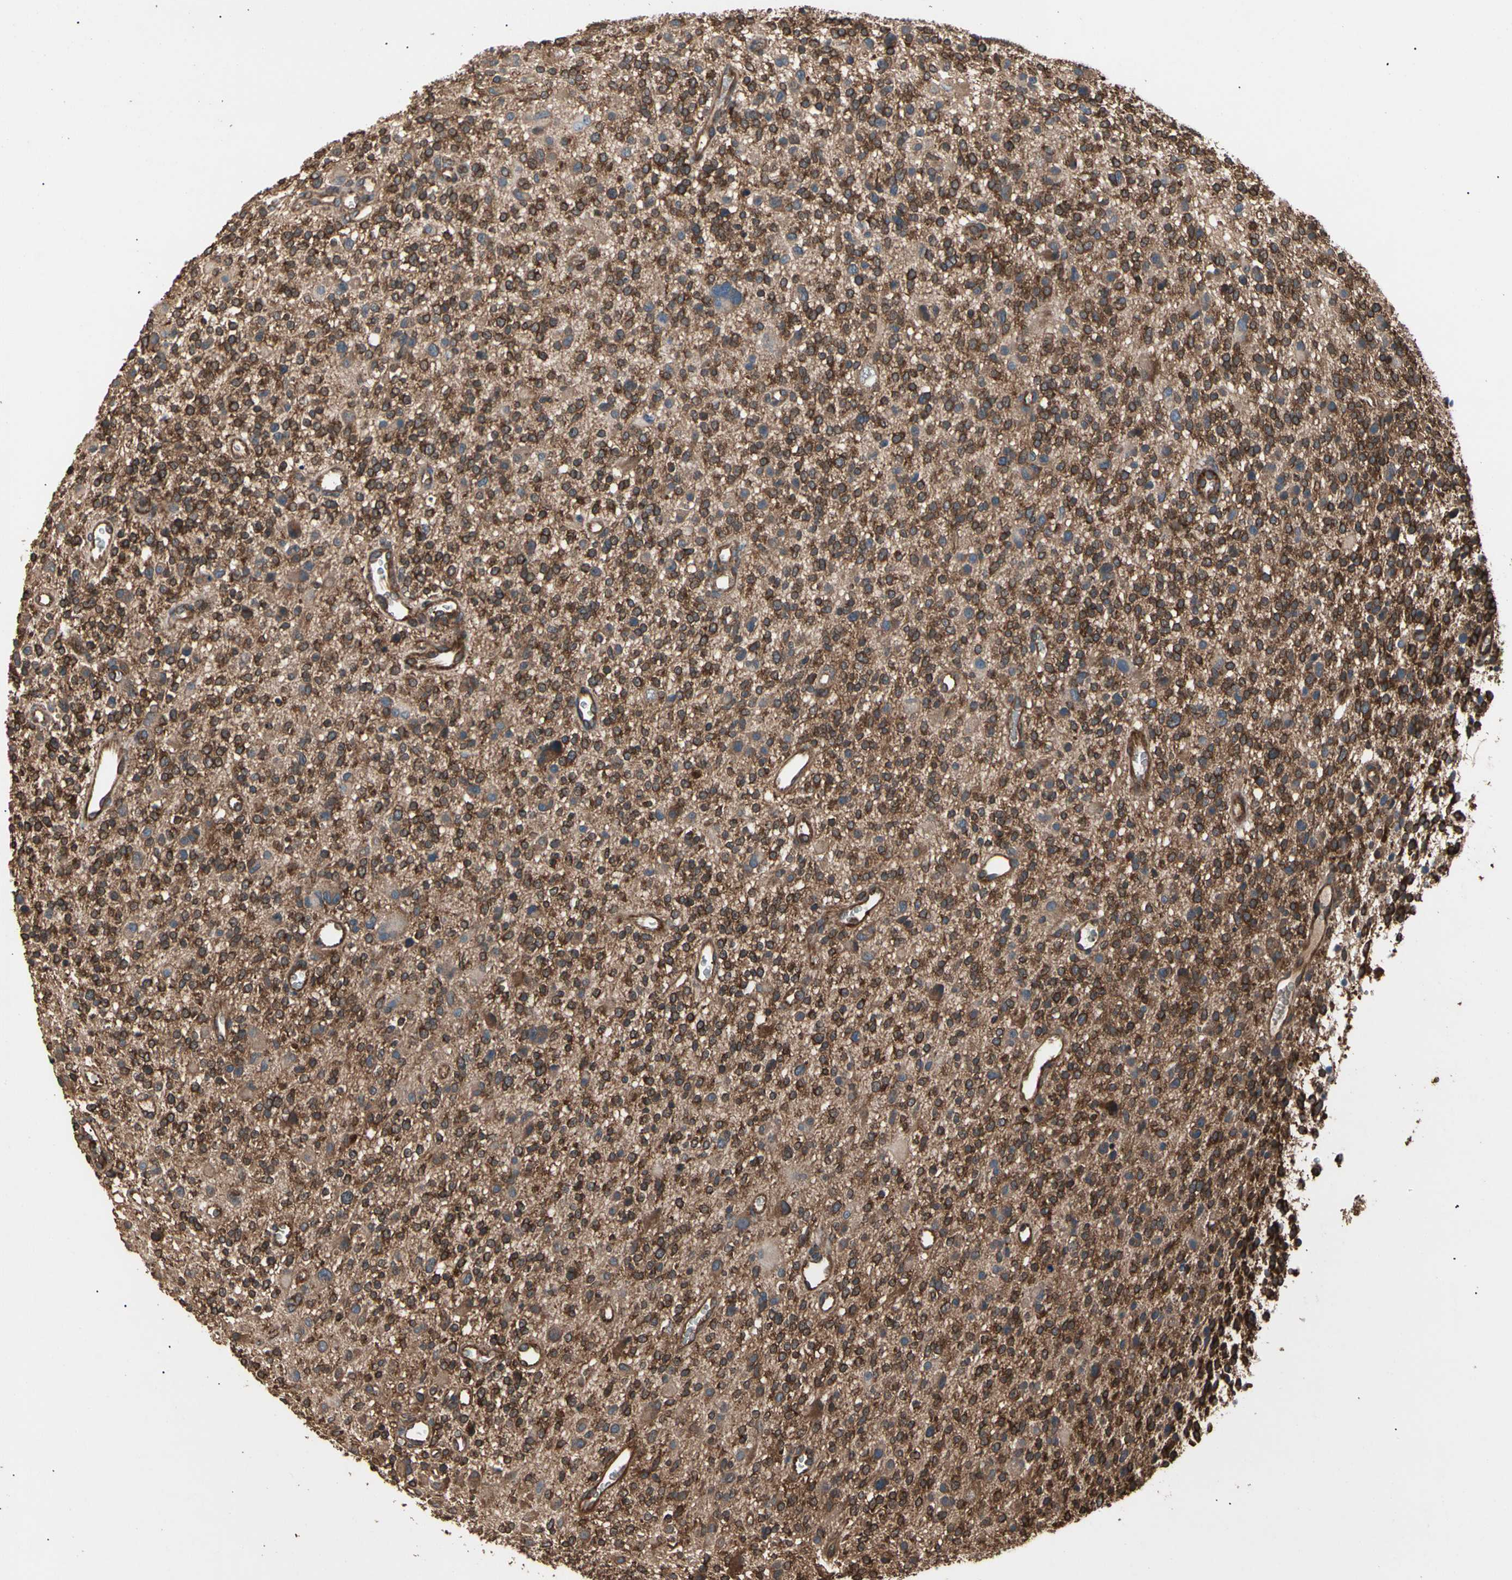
{"staining": {"intensity": "strong", "quantity": ">75%", "location": "cytoplasmic/membranous"}, "tissue": "glioma", "cell_type": "Tumor cells", "image_type": "cancer", "snomed": [{"axis": "morphology", "description": "Glioma, malignant, High grade"}, {"axis": "topography", "description": "Brain"}], "caption": "A brown stain labels strong cytoplasmic/membranous positivity of a protein in human glioma tumor cells.", "gene": "AGBL2", "patient": {"sex": "male", "age": 48}}